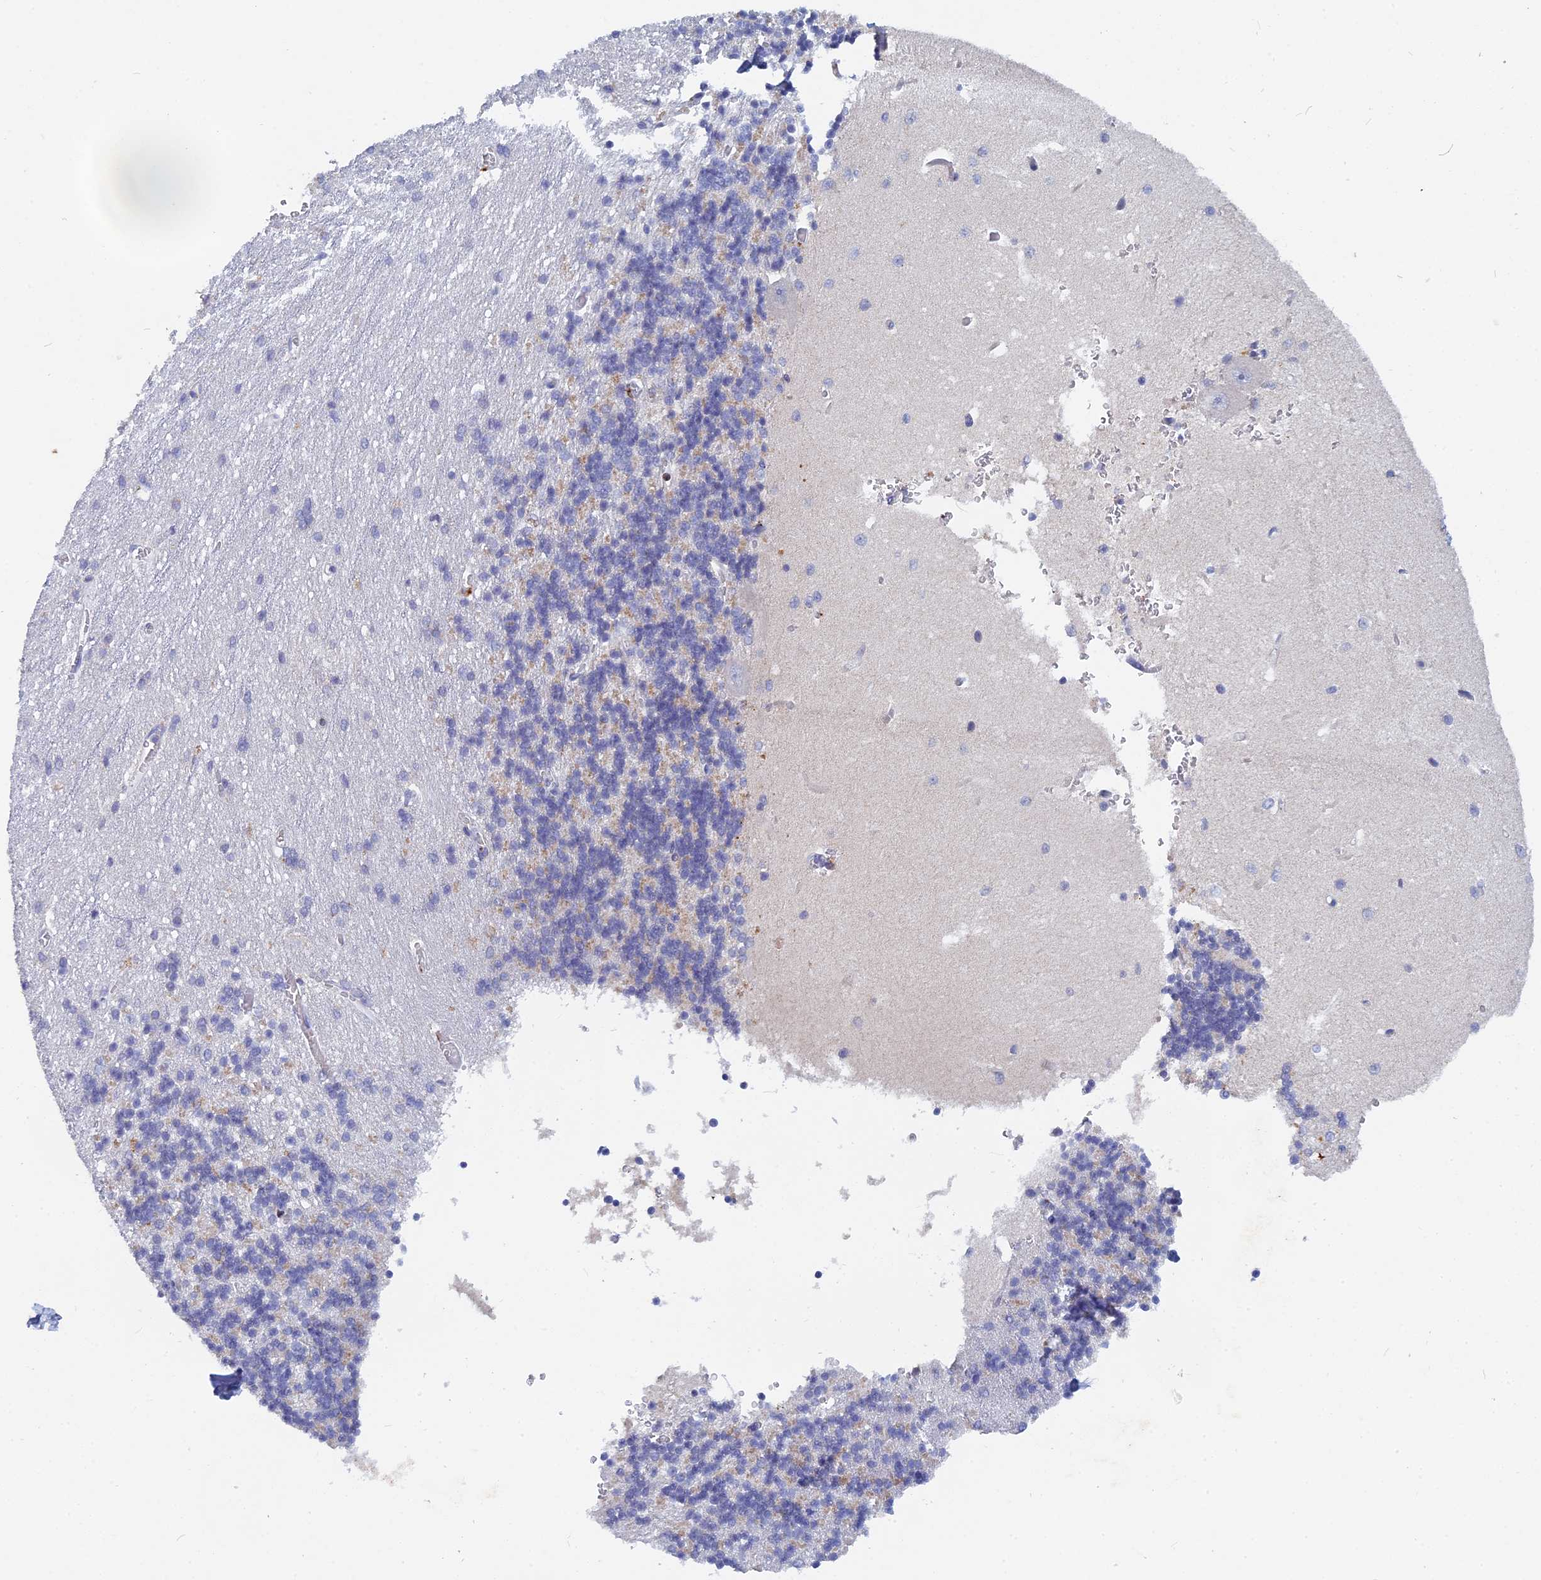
{"staining": {"intensity": "negative", "quantity": "none", "location": "none"}, "tissue": "cerebellum", "cell_type": "Cells in granular layer", "image_type": "normal", "snomed": [{"axis": "morphology", "description": "Normal tissue, NOS"}, {"axis": "topography", "description": "Cerebellum"}], "caption": "Micrograph shows no protein staining in cells in granular layer of normal cerebellum.", "gene": "ACP7", "patient": {"sex": "male", "age": 37}}